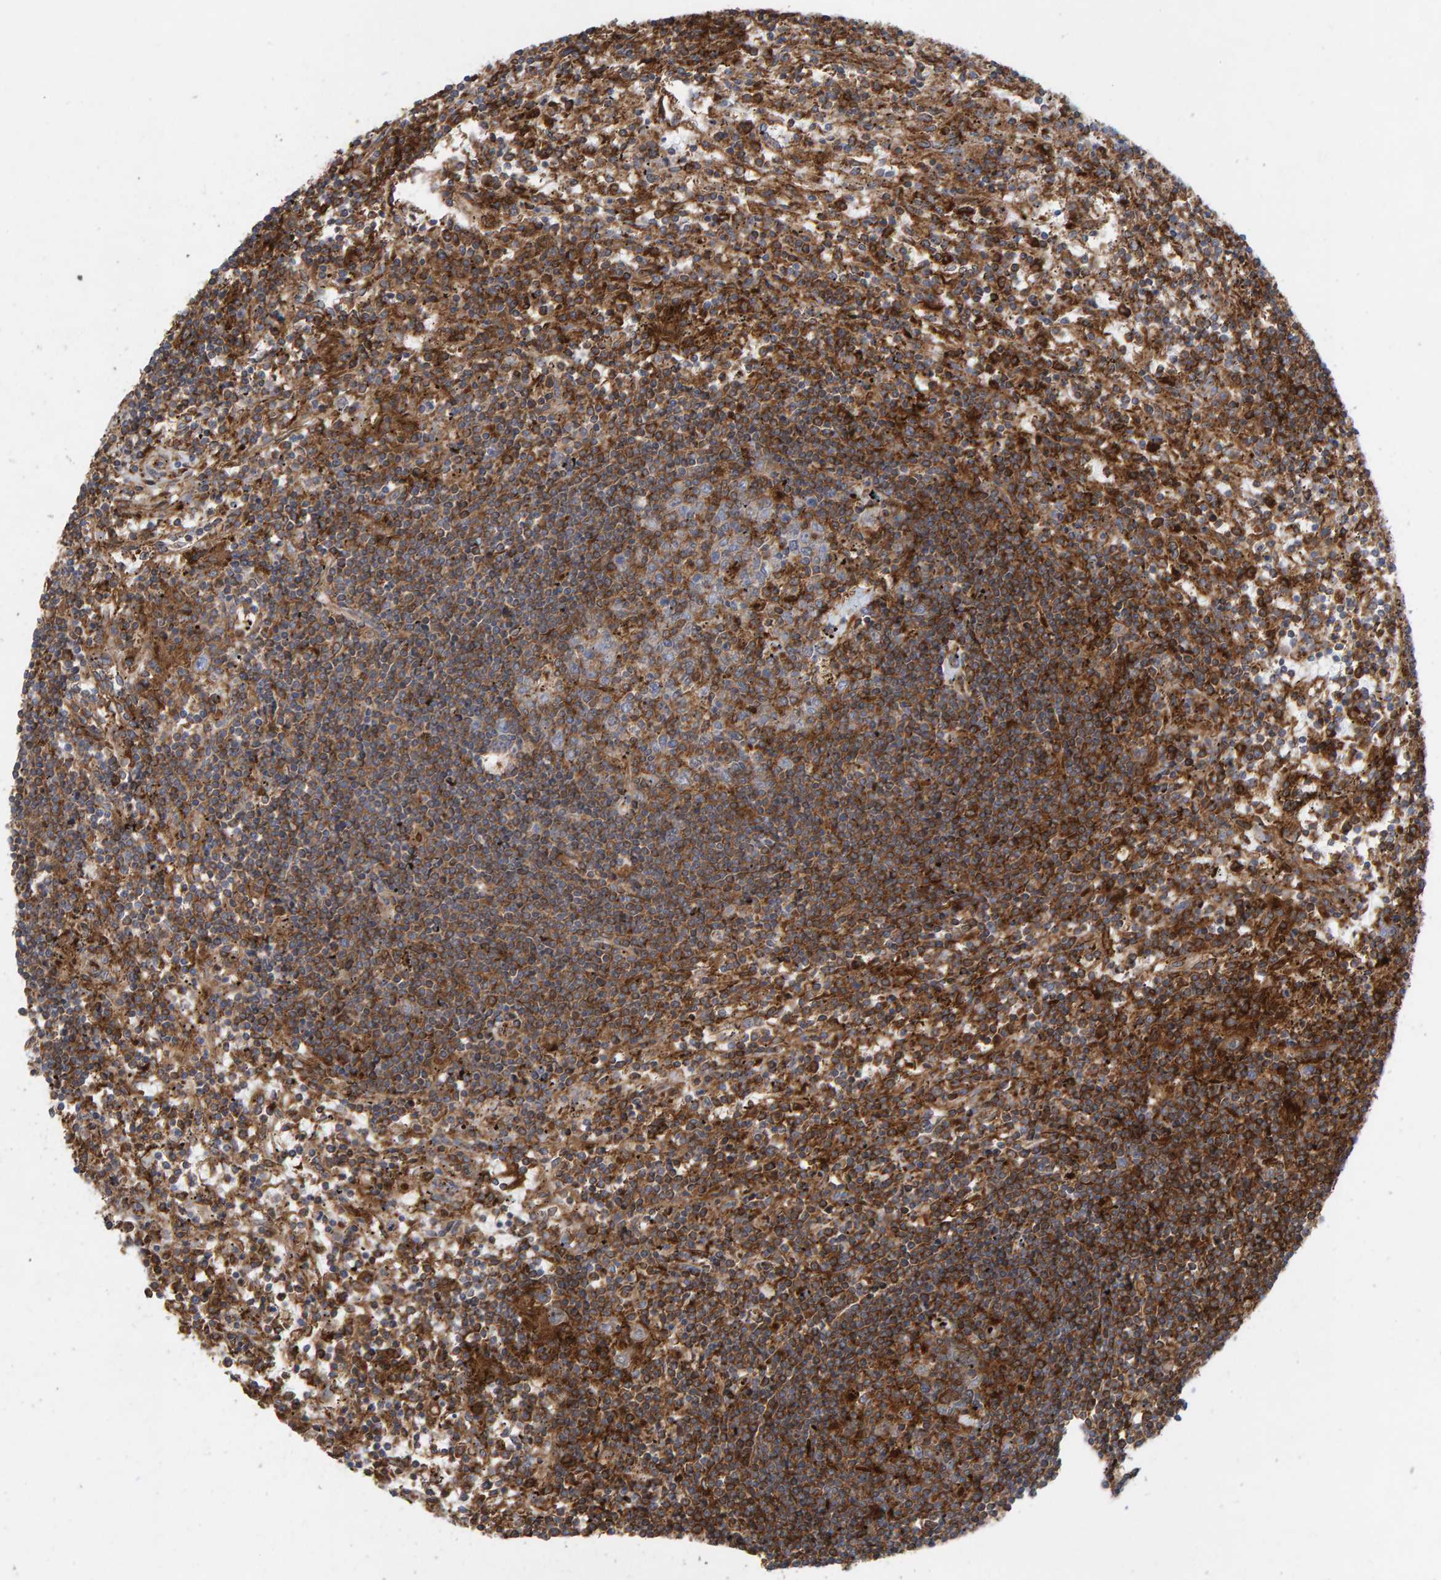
{"staining": {"intensity": "moderate", "quantity": ">75%", "location": "cytoplasmic/membranous"}, "tissue": "lymphoma", "cell_type": "Tumor cells", "image_type": "cancer", "snomed": [{"axis": "morphology", "description": "Malignant lymphoma, non-Hodgkin's type, Low grade"}, {"axis": "topography", "description": "Spleen"}], "caption": "Immunohistochemistry (IHC) of lymphoma reveals medium levels of moderate cytoplasmic/membranous expression in about >75% of tumor cells.", "gene": "MVP", "patient": {"sex": "male", "age": 76}}